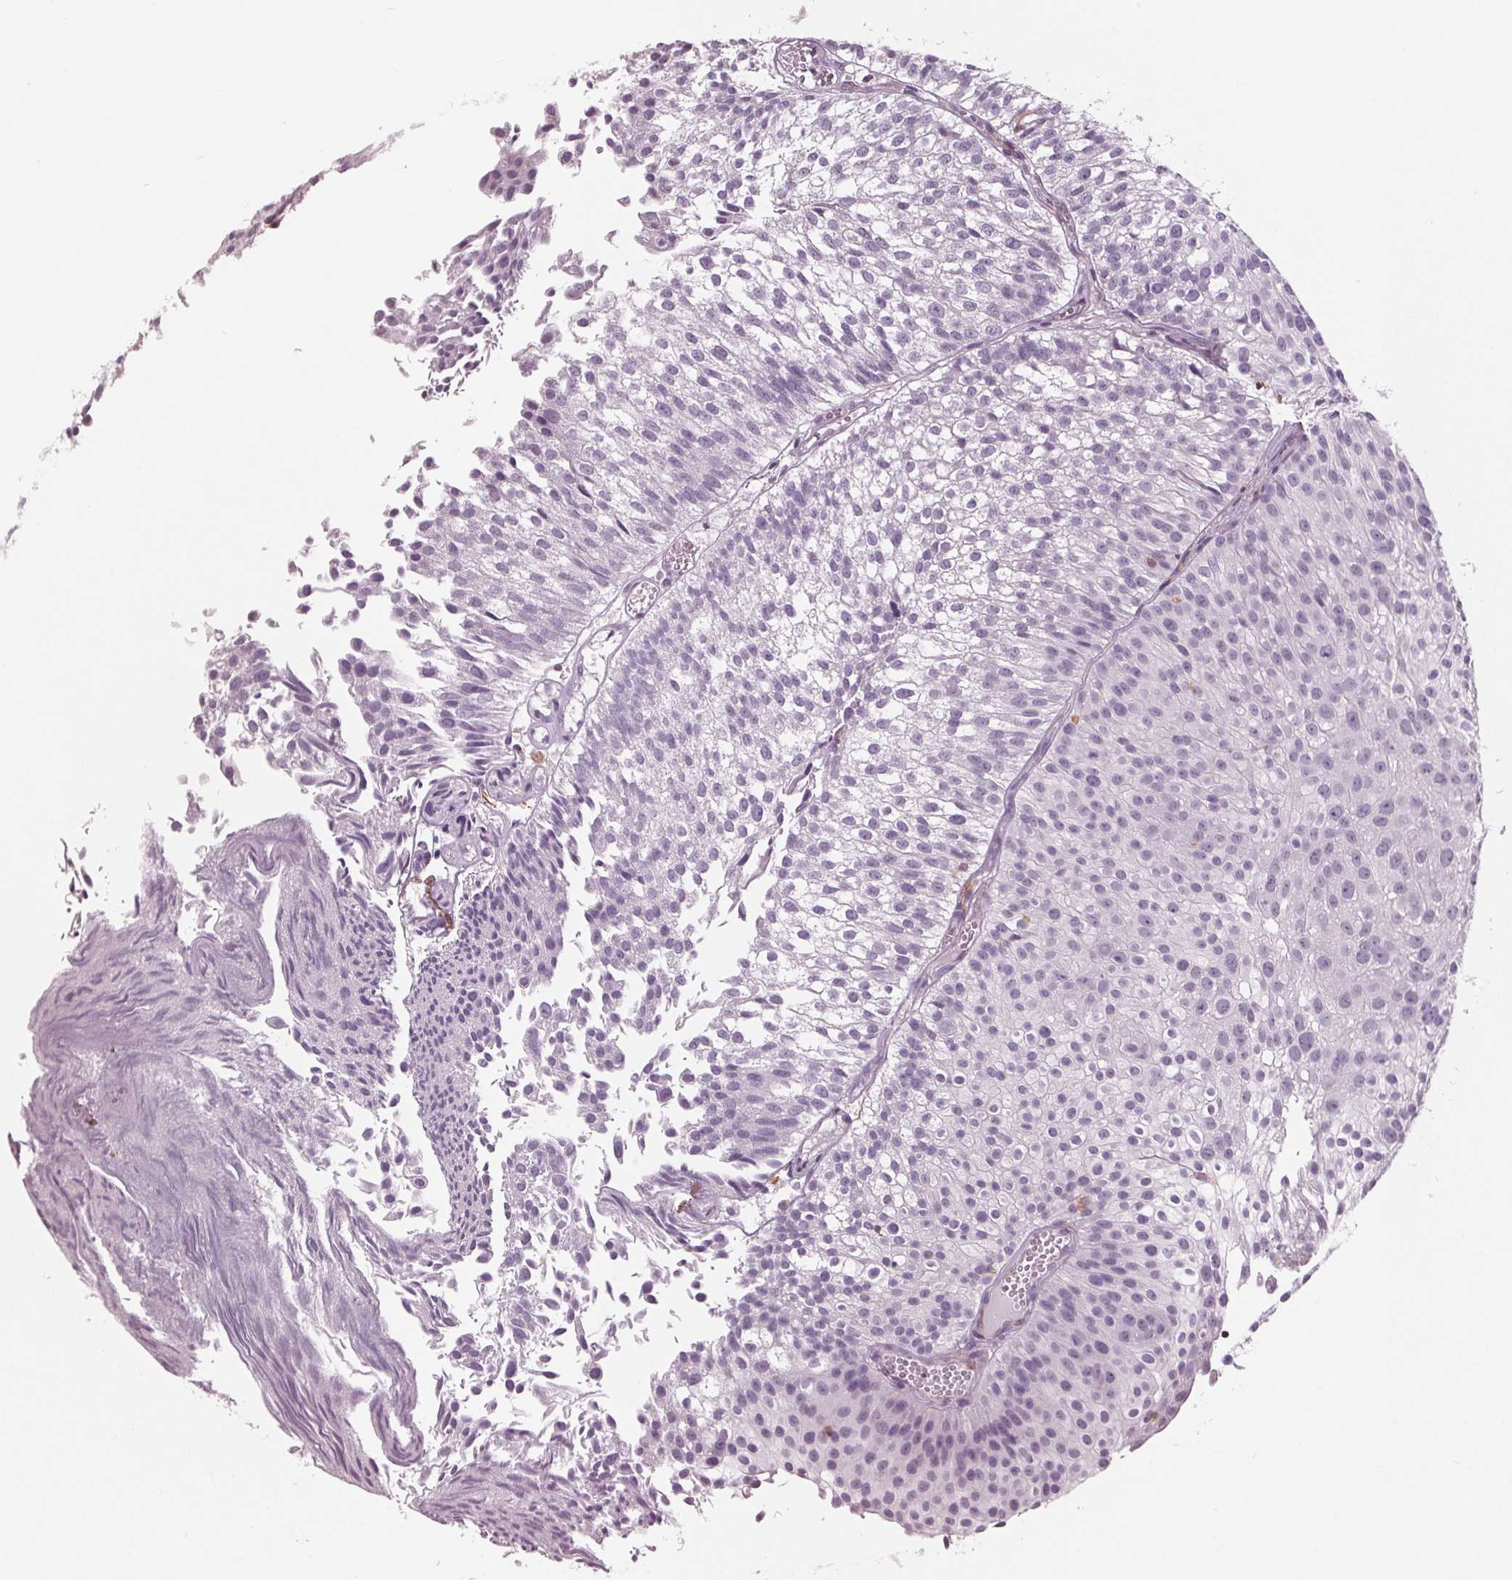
{"staining": {"intensity": "negative", "quantity": "none", "location": "none"}, "tissue": "urothelial cancer", "cell_type": "Tumor cells", "image_type": "cancer", "snomed": [{"axis": "morphology", "description": "Urothelial carcinoma, Low grade"}, {"axis": "topography", "description": "Urinary bladder"}], "caption": "This is an immunohistochemistry (IHC) image of human urothelial cancer. There is no staining in tumor cells.", "gene": "ARHGAP25", "patient": {"sex": "male", "age": 70}}